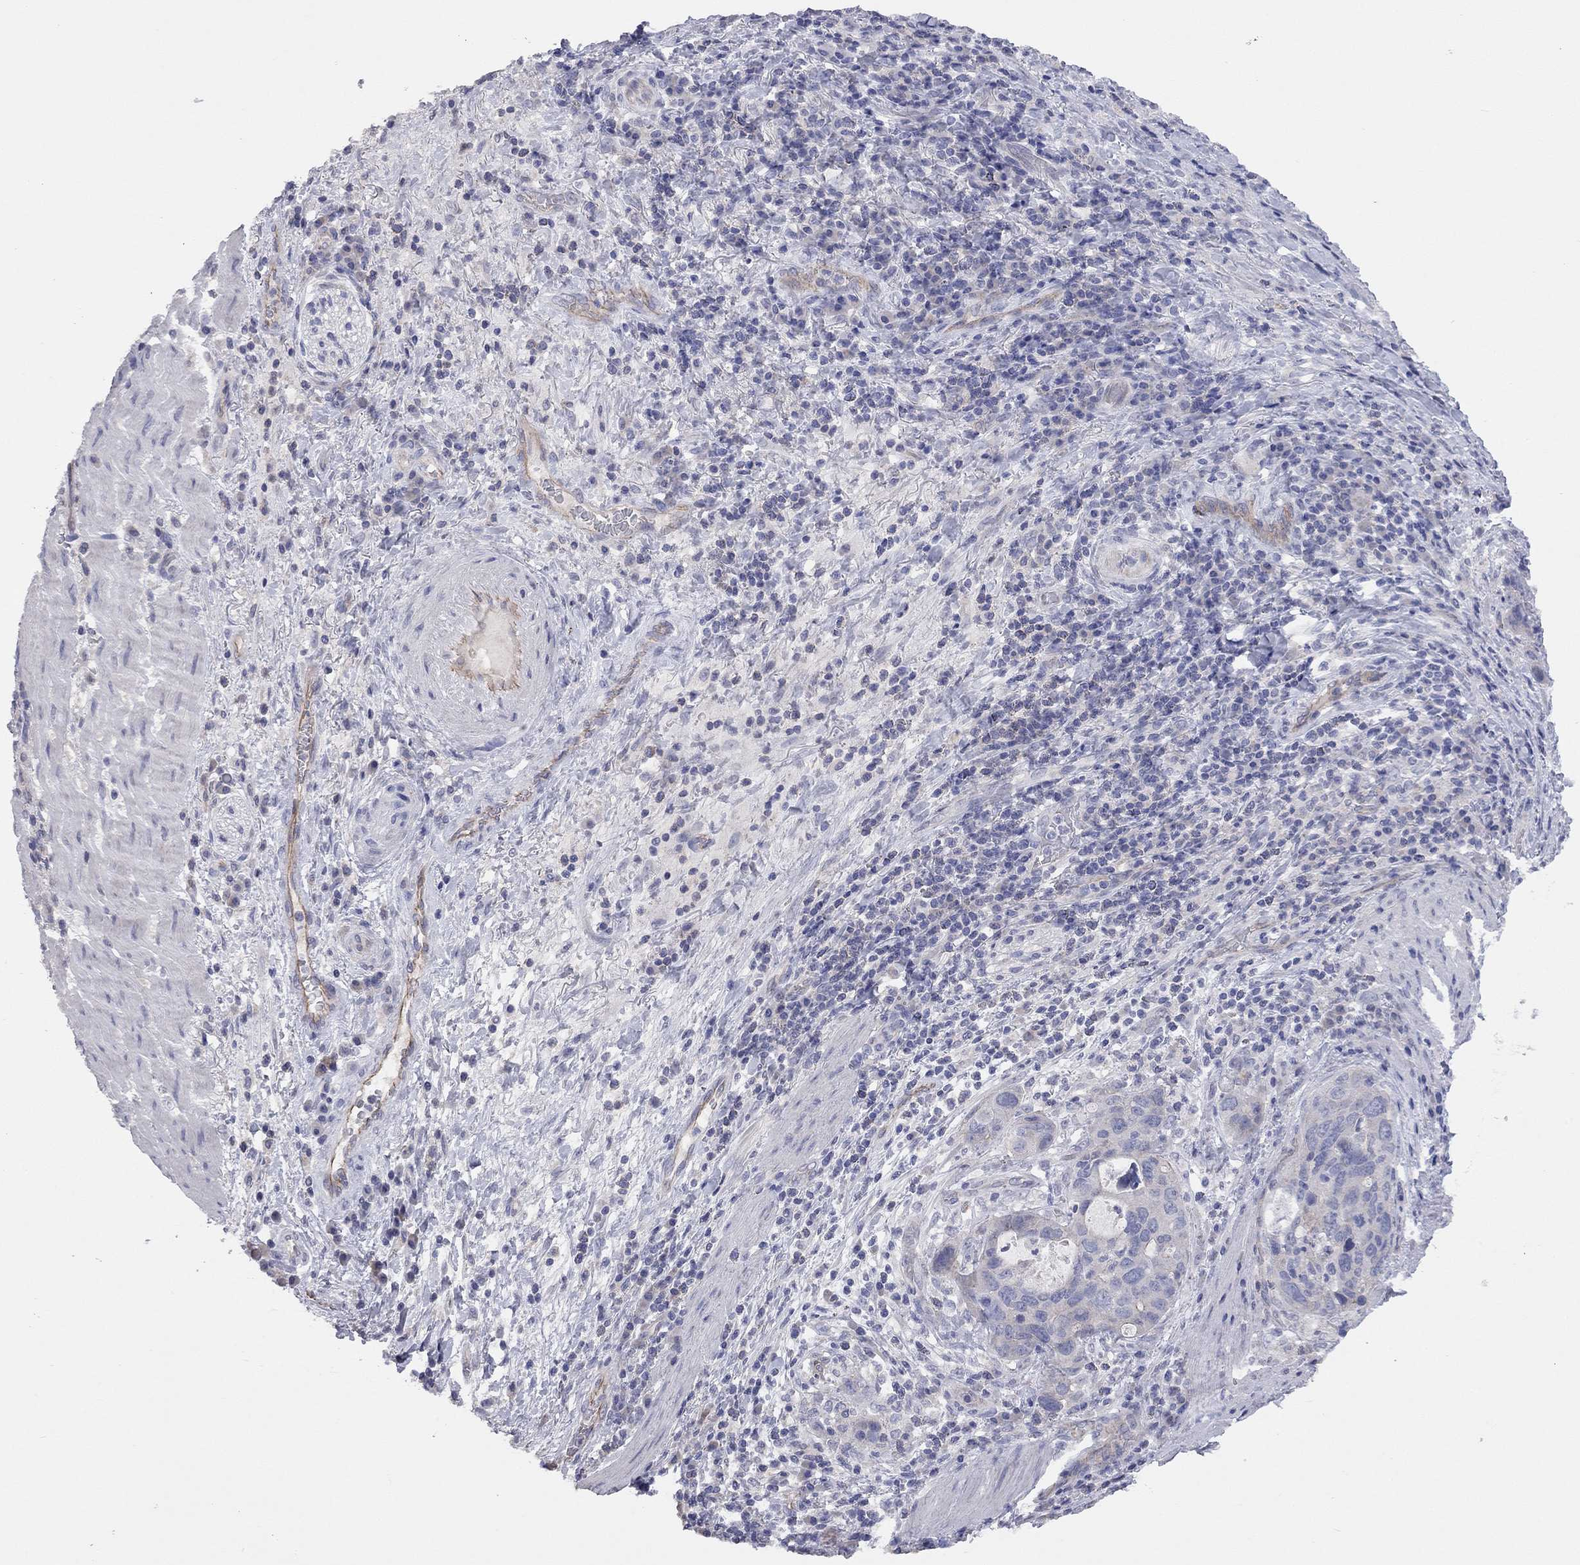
{"staining": {"intensity": "weak", "quantity": "<25%", "location": "cytoplasmic/membranous"}, "tissue": "stomach cancer", "cell_type": "Tumor cells", "image_type": "cancer", "snomed": [{"axis": "morphology", "description": "Adenocarcinoma, NOS"}, {"axis": "topography", "description": "Stomach"}], "caption": "Immunohistochemistry (IHC) photomicrograph of human stomach cancer (adenocarcinoma) stained for a protein (brown), which demonstrates no staining in tumor cells. (DAB (3,3'-diaminobenzidine) IHC, high magnification).", "gene": "KCNB1", "patient": {"sex": "male", "age": 54}}